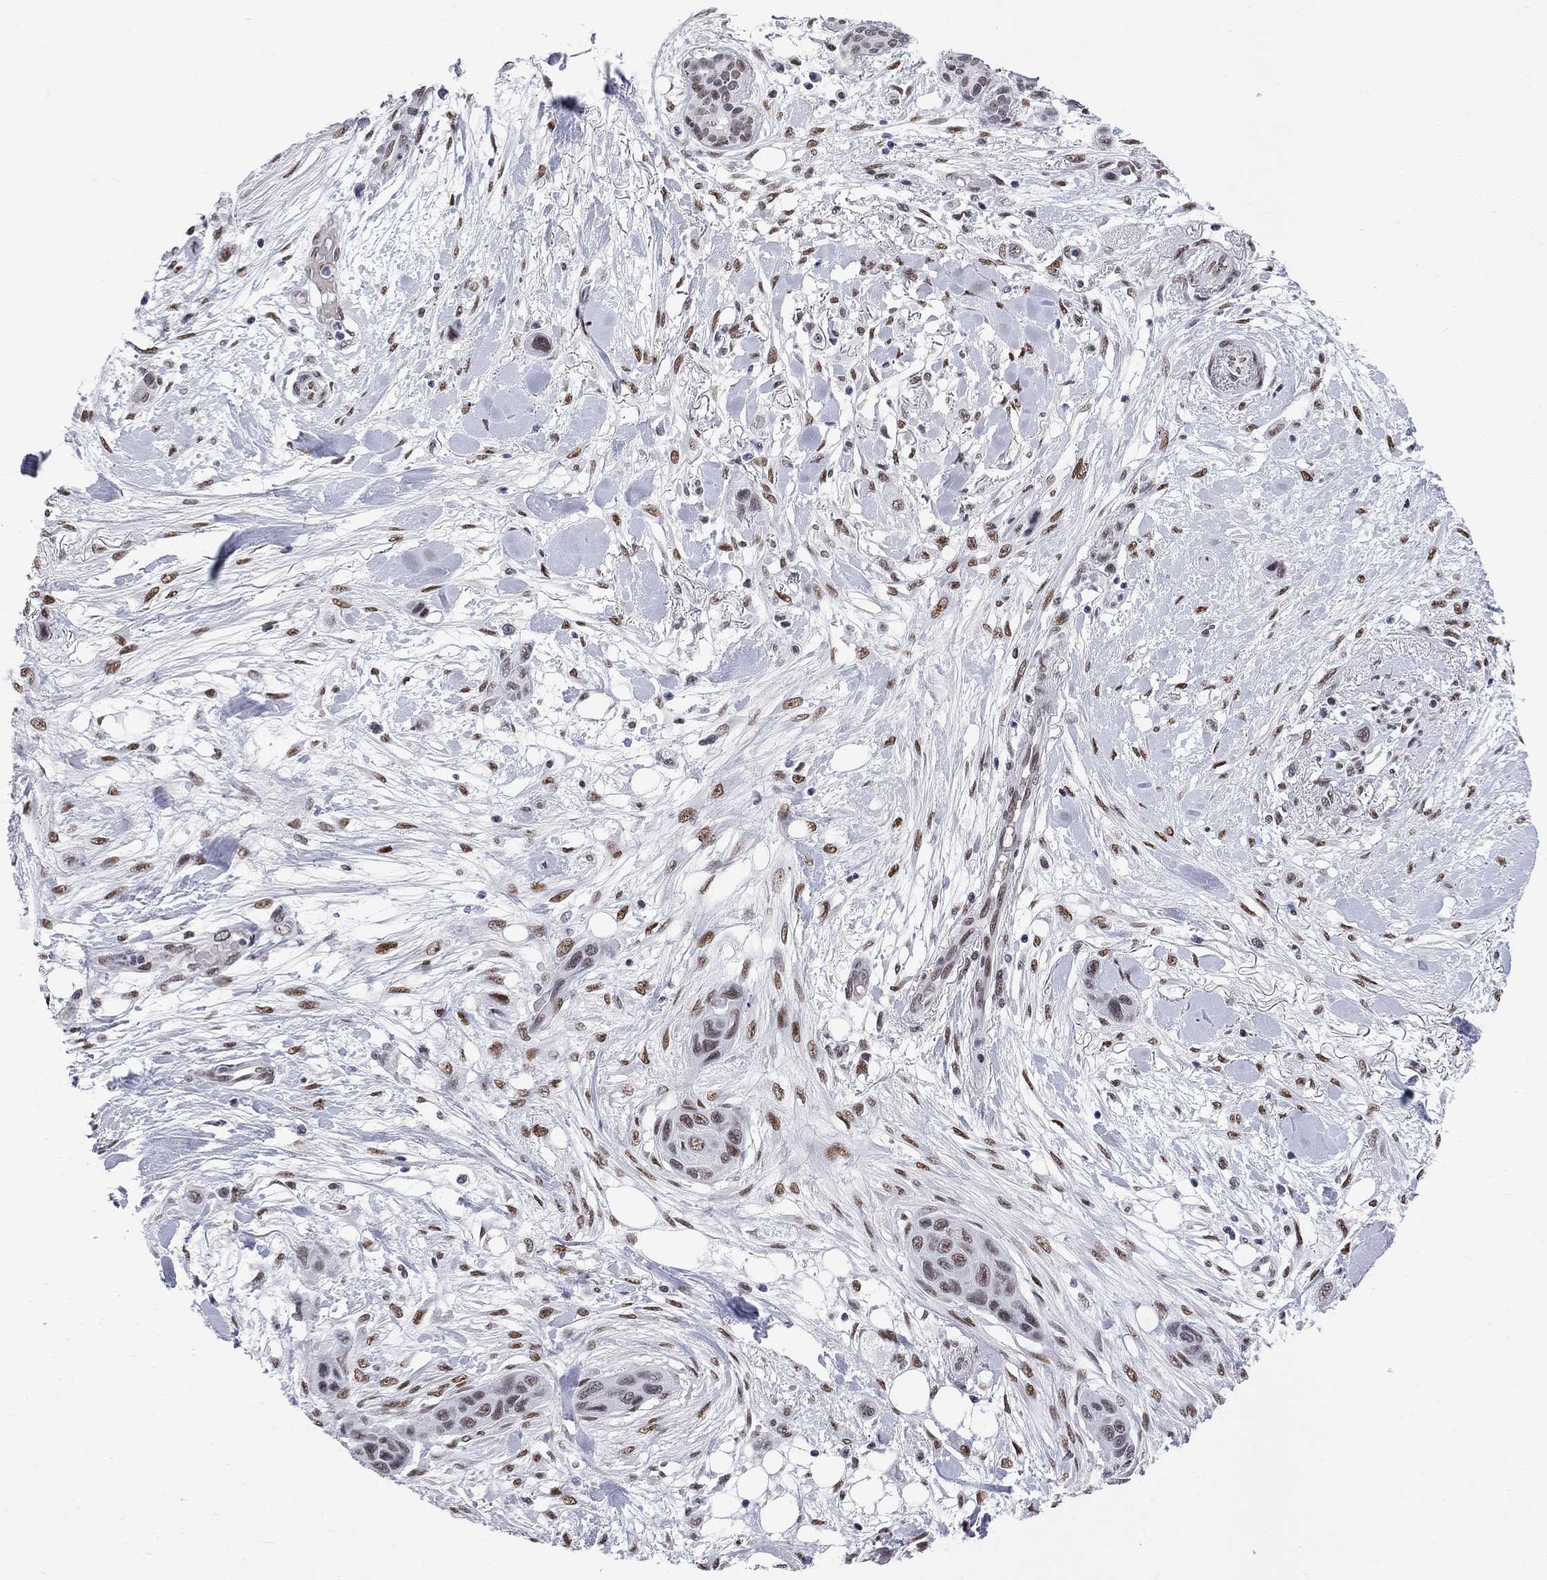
{"staining": {"intensity": "weak", "quantity": "25%-75%", "location": "nuclear"}, "tissue": "skin cancer", "cell_type": "Tumor cells", "image_type": "cancer", "snomed": [{"axis": "morphology", "description": "Squamous cell carcinoma, NOS"}, {"axis": "topography", "description": "Skin"}], "caption": "An image showing weak nuclear expression in approximately 25%-75% of tumor cells in skin cancer, as visualized by brown immunohistochemical staining.", "gene": "ZBTB47", "patient": {"sex": "male", "age": 79}}